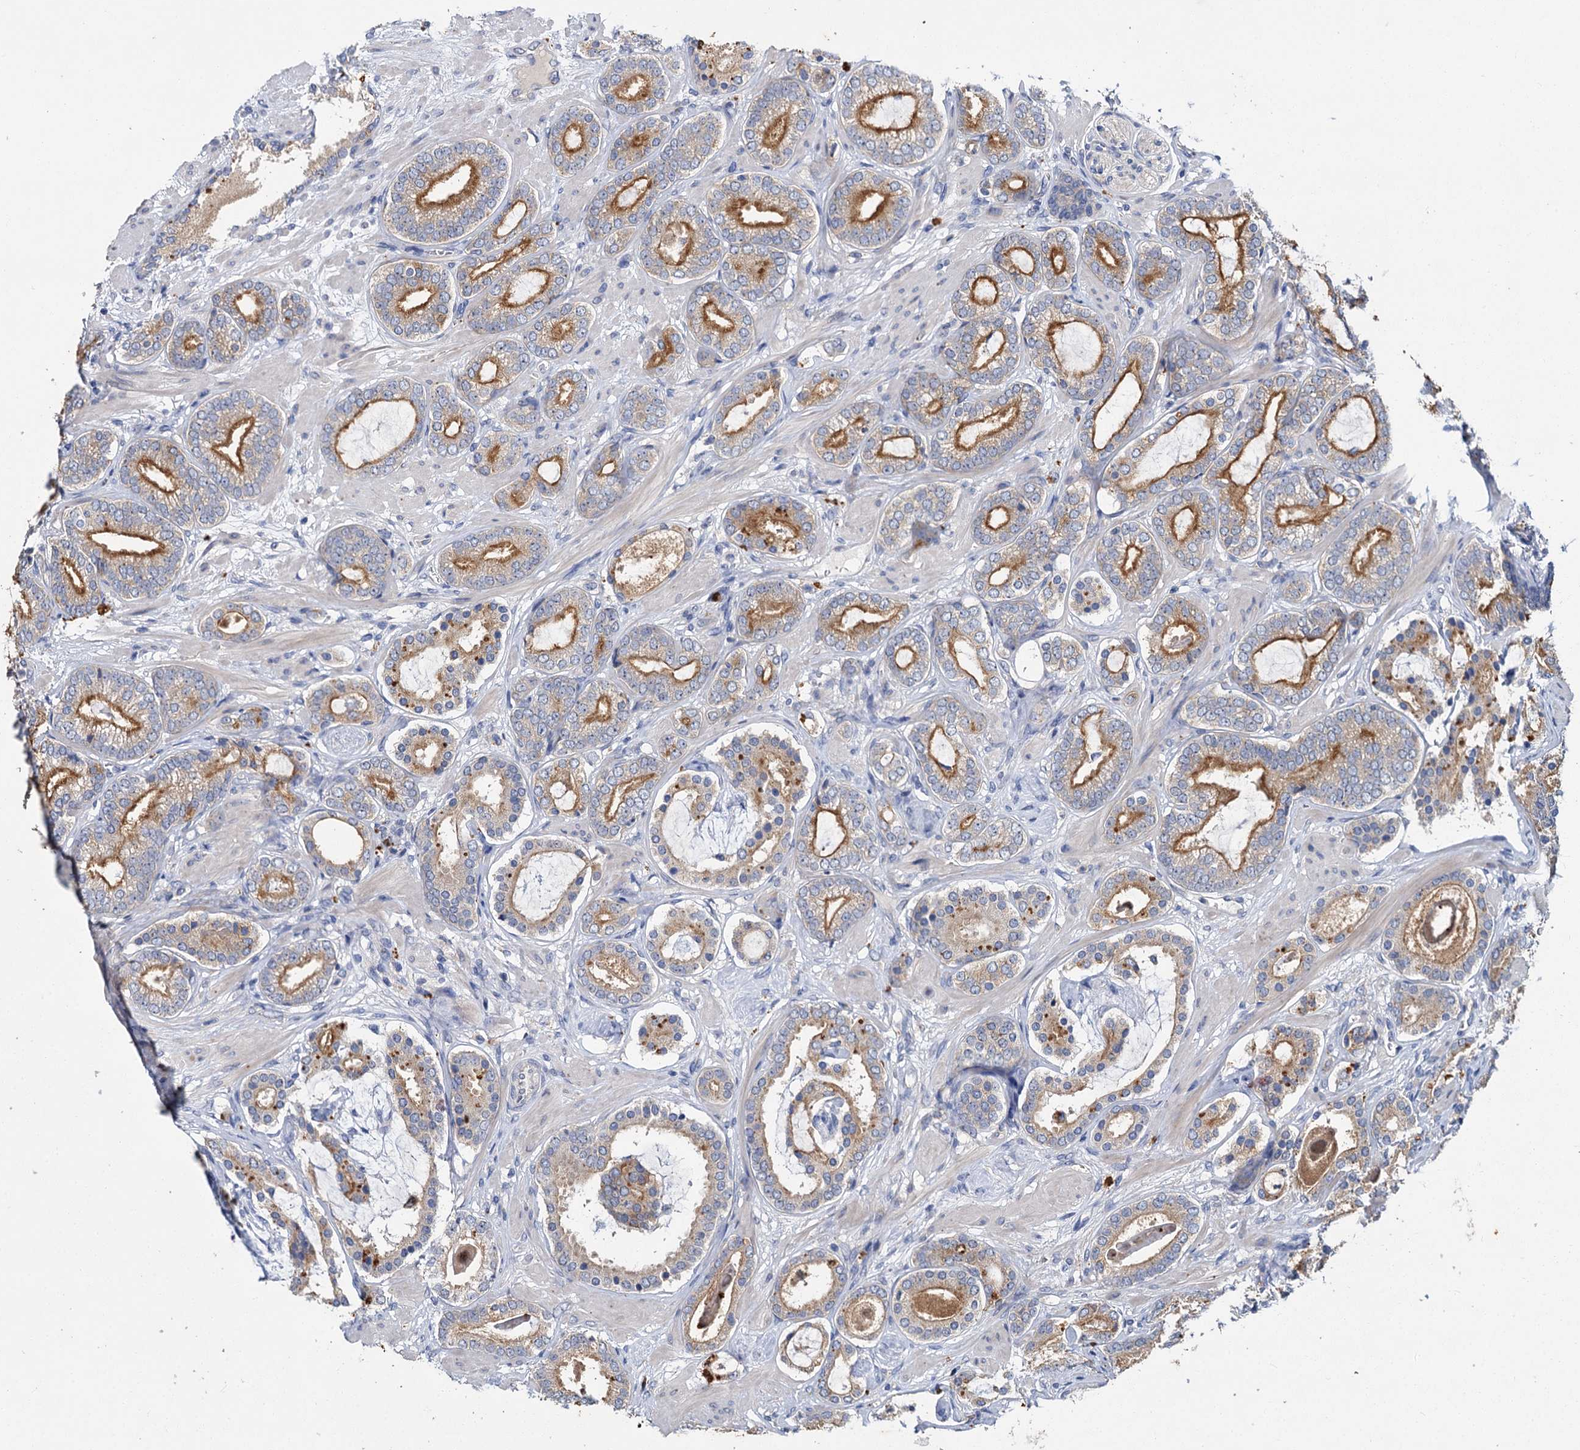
{"staining": {"intensity": "moderate", "quantity": ">75%", "location": "cytoplasmic/membranous"}, "tissue": "prostate cancer", "cell_type": "Tumor cells", "image_type": "cancer", "snomed": [{"axis": "morphology", "description": "Adenocarcinoma, High grade"}, {"axis": "topography", "description": "Prostate"}], "caption": "Protein staining demonstrates moderate cytoplasmic/membranous staining in about >75% of tumor cells in prostate cancer (high-grade adenocarcinoma).", "gene": "ATP9A", "patient": {"sex": "male", "age": 60}}